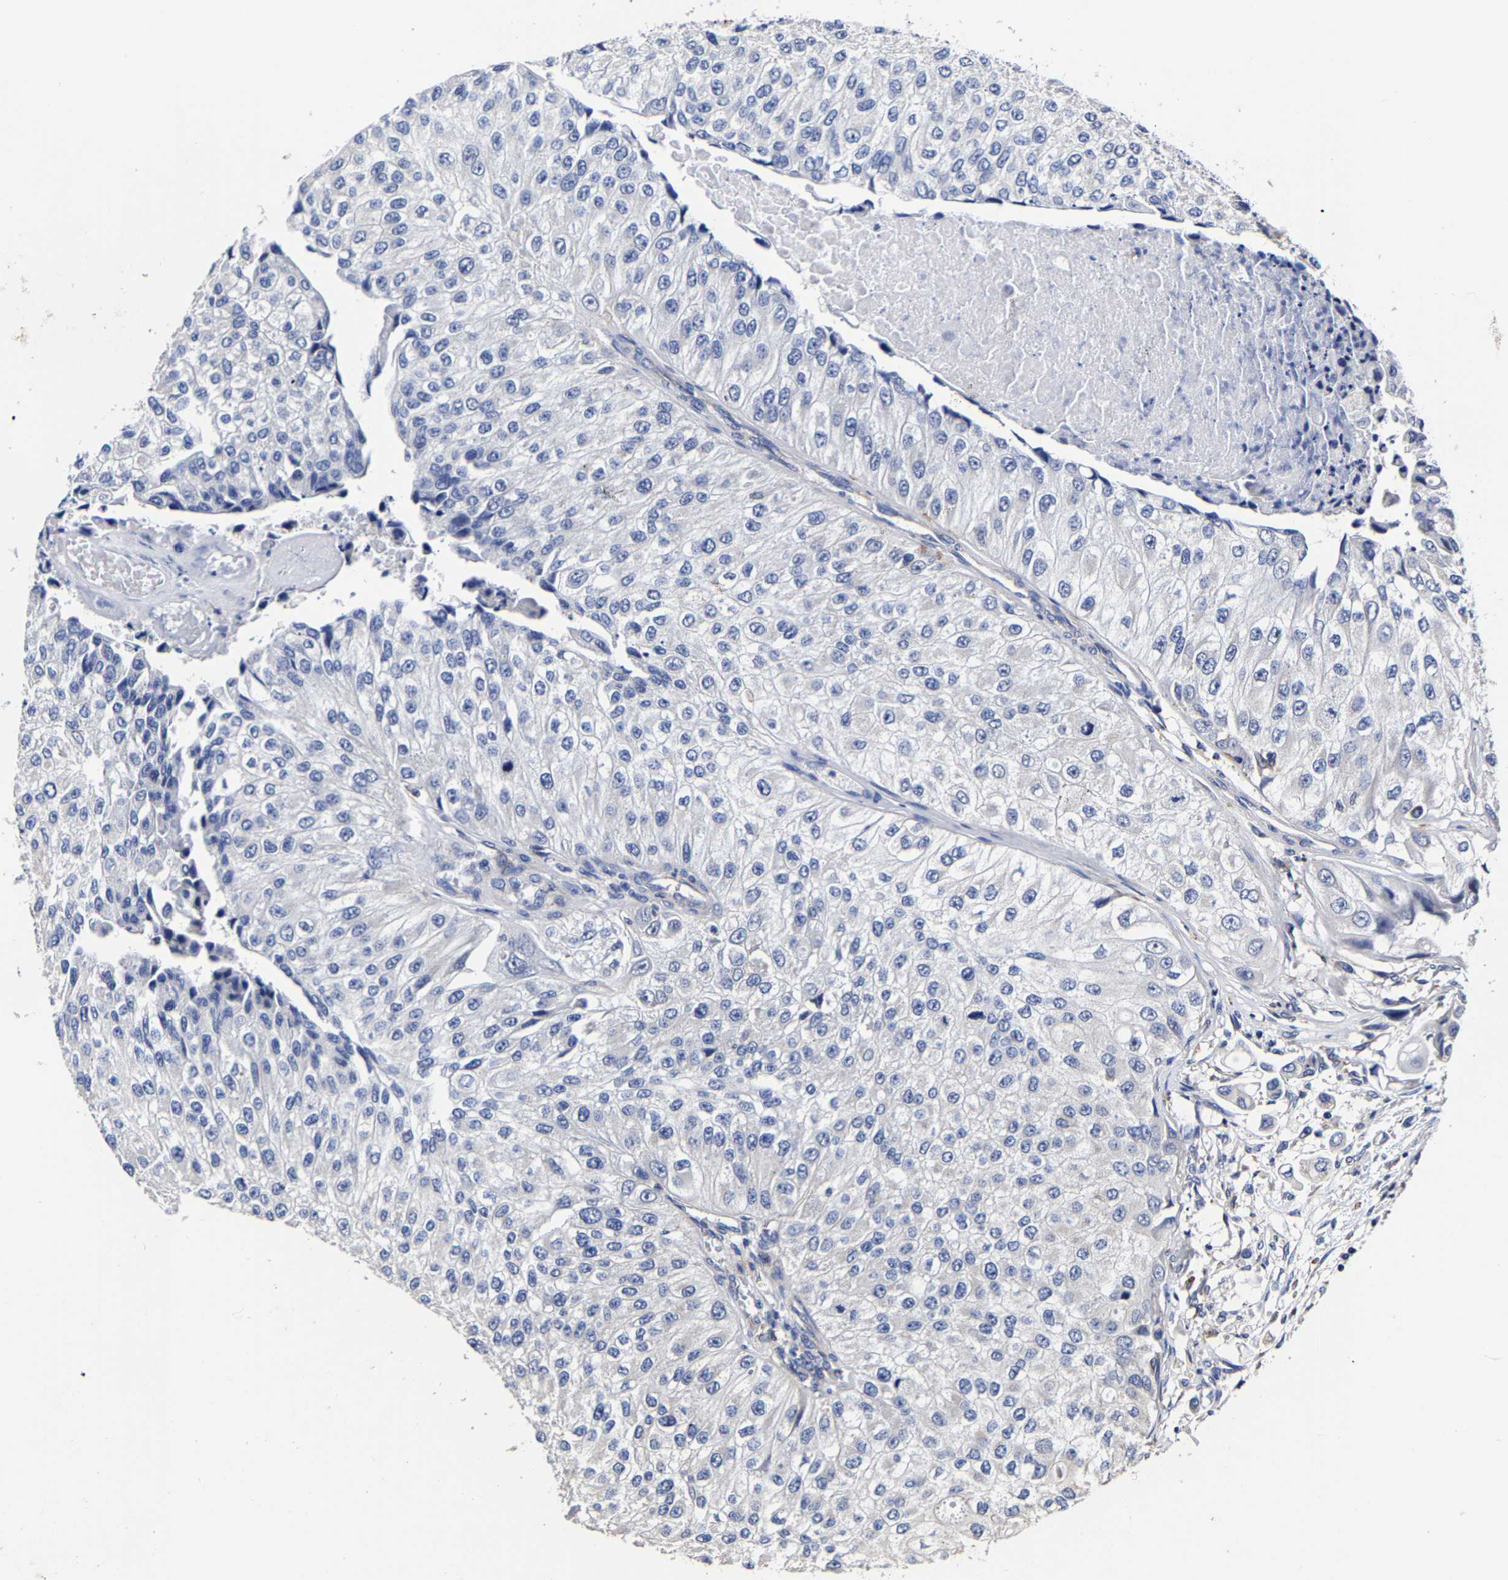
{"staining": {"intensity": "negative", "quantity": "none", "location": "none"}, "tissue": "urothelial cancer", "cell_type": "Tumor cells", "image_type": "cancer", "snomed": [{"axis": "morphology", "description": "Urothelial carcinoma, High grade"}, {"axis": "topography", "description": "Kidney"}, {"axis": "topography", "description": "Urinary bladder"}], "caption": "This is an immunohistochemistry micrograph of urothelial cancer. There is no expression in tumor cells.", "gene": "AASS", "patient": {"sex": "male", "age": 77}}